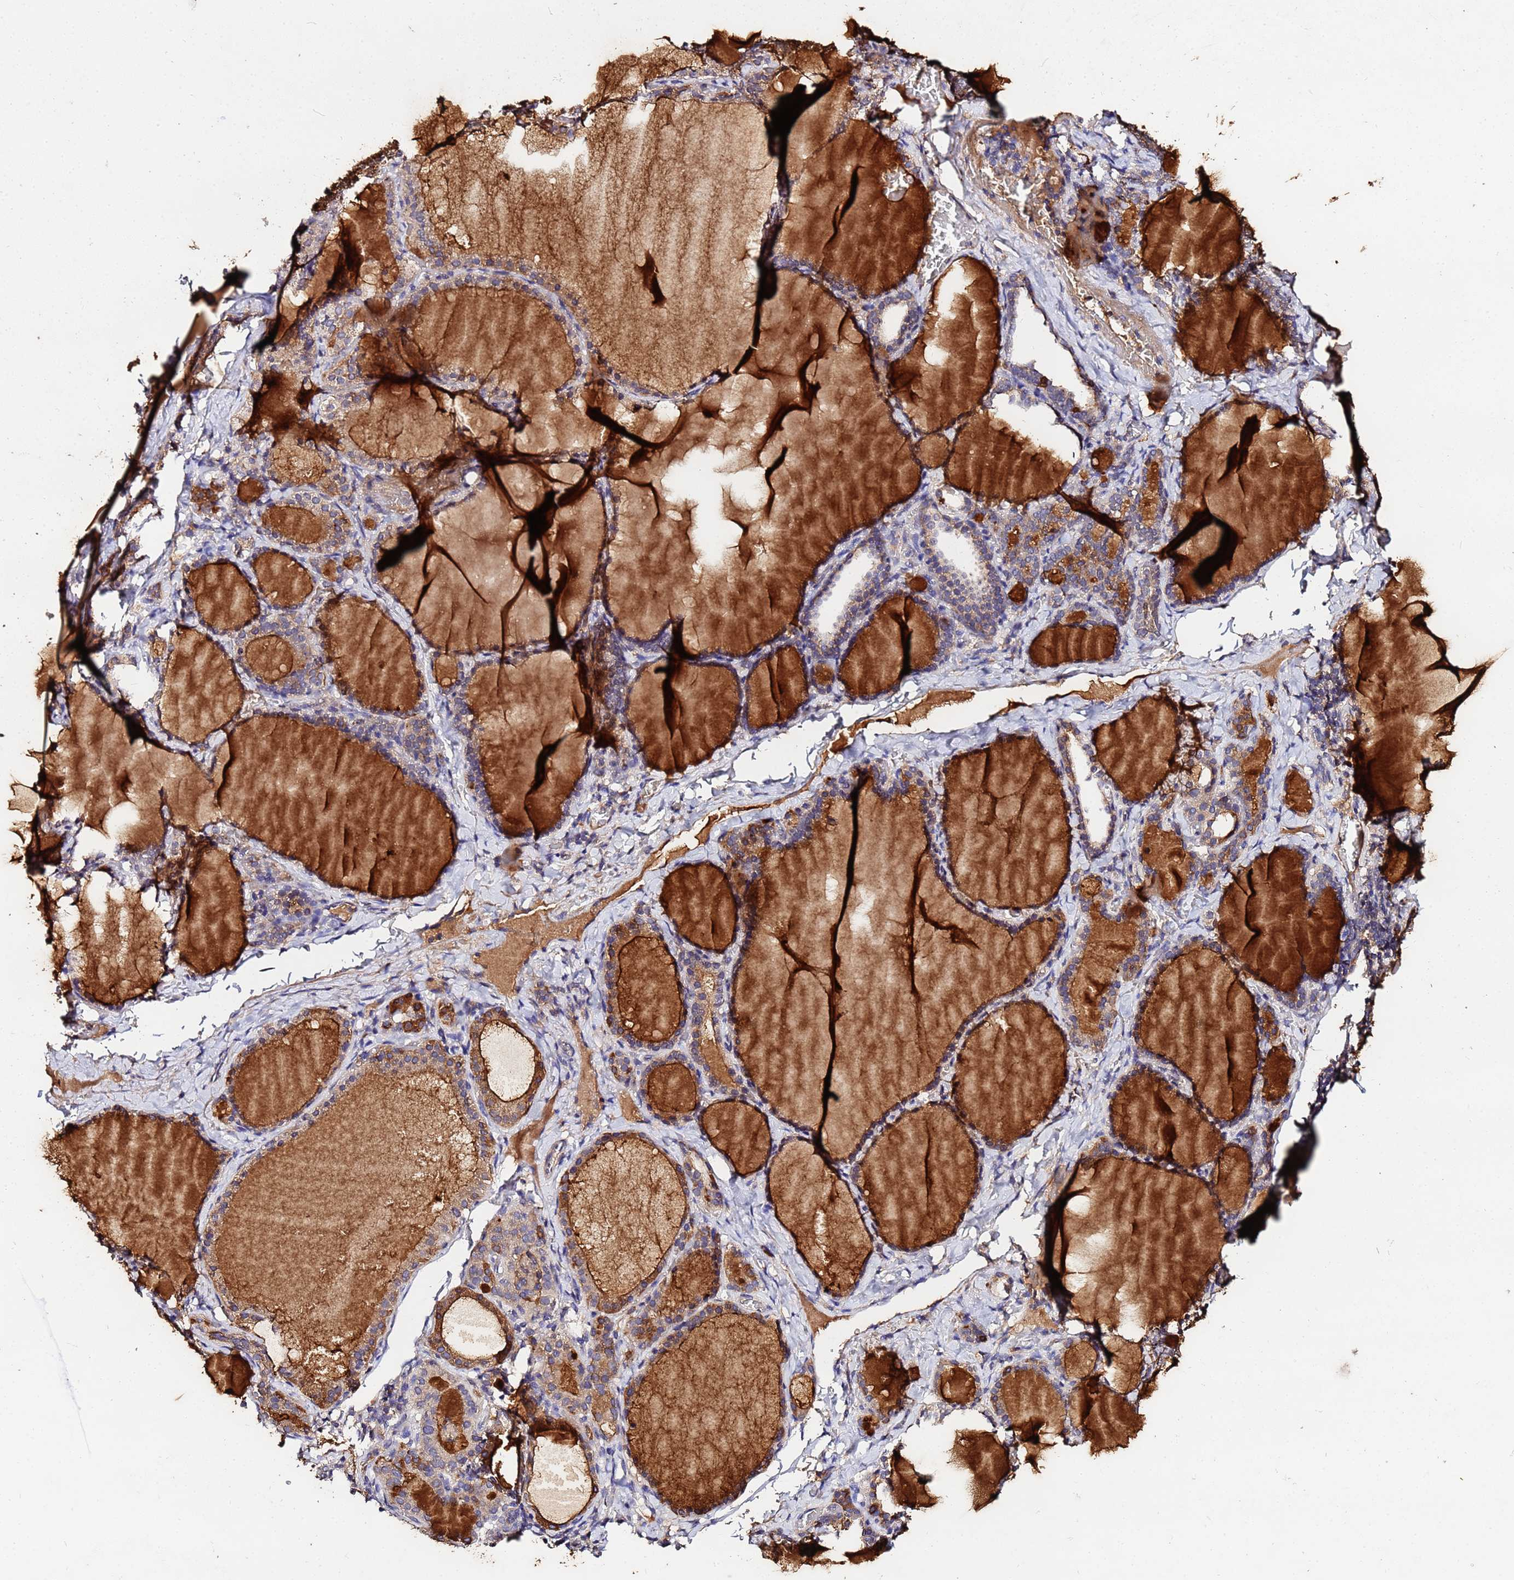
{"staining": {"intensity": "moderate", "quantity": "25%-75%", "location": "cytoplasmic/membranous"}, "tissue": "thyroid gland", "cell_type": "Glandular cells", "image_type": "normal", "snomed": [{"axis": "morphology", "description": "Normal tissue, NOS"}, {"axis": "topography", "description": "Thyroid gland"}], "caption": "Immunohistochemistry (IHC) of benign human thyroid gland shows medium levels of moderate cytoplasmic/membranous expression in about 25%-75% of glandular cells.", "gene": "MTERF1", "patient": {"sex": "female", "age": 39}}